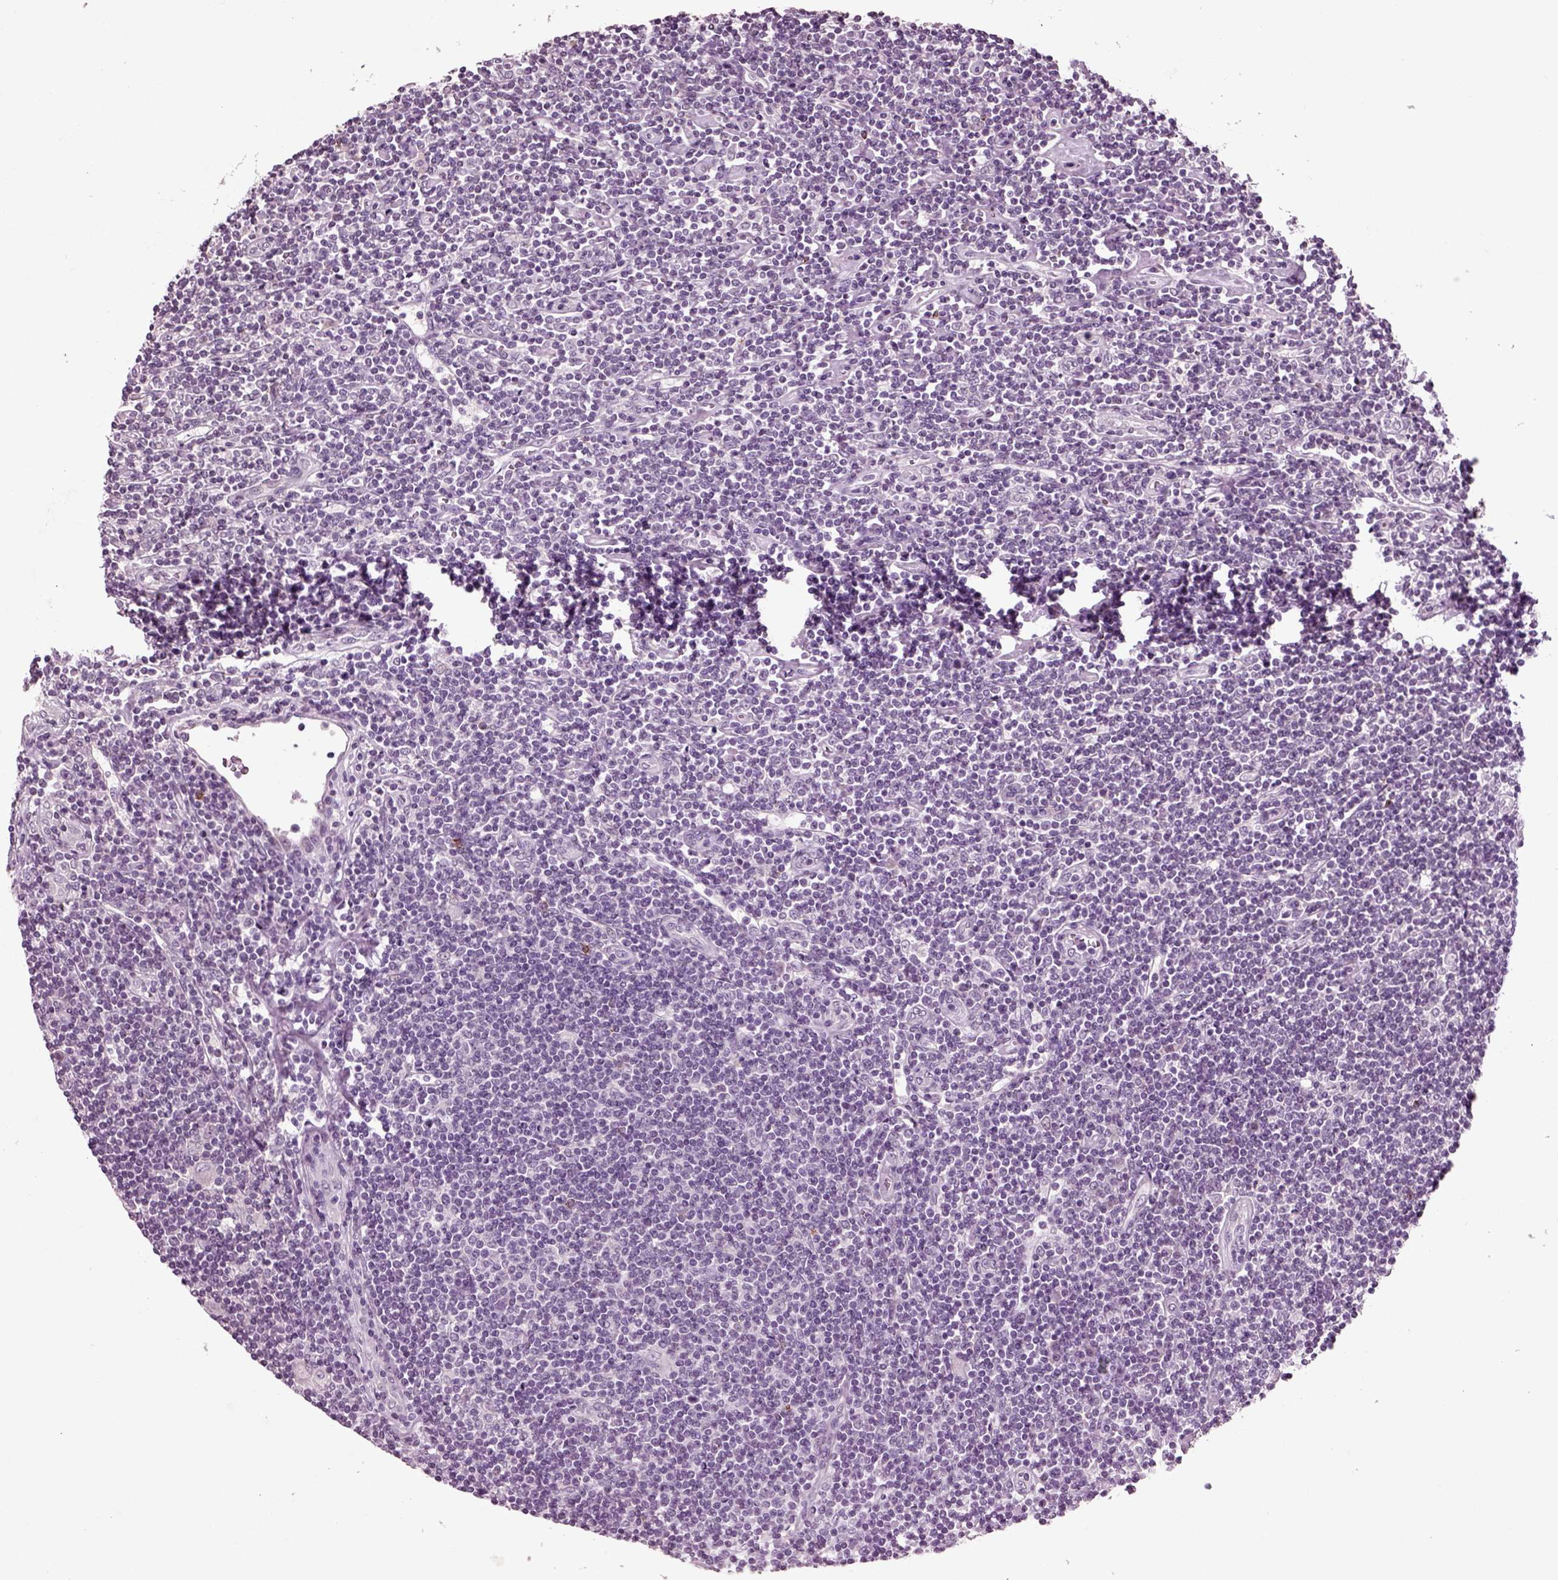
{"staining": {"intensity": "negative", "quantity": "none", "location": "none"}, "tissue": "lymphoma", "cell_type": "Tumor cells", "image_type": "cancer", "snomed": [{"axis": "morphology", "description": "Hodgkin's disease, NOS"}, {"axis": "topography", "description": "Lymph node"}], "caption": "Lymphoma was stained to show a protein in brown. There is no significant positivity in tumor cells.", "gene": "CHGB", "patient": {"sex": "male", "age": 40}}